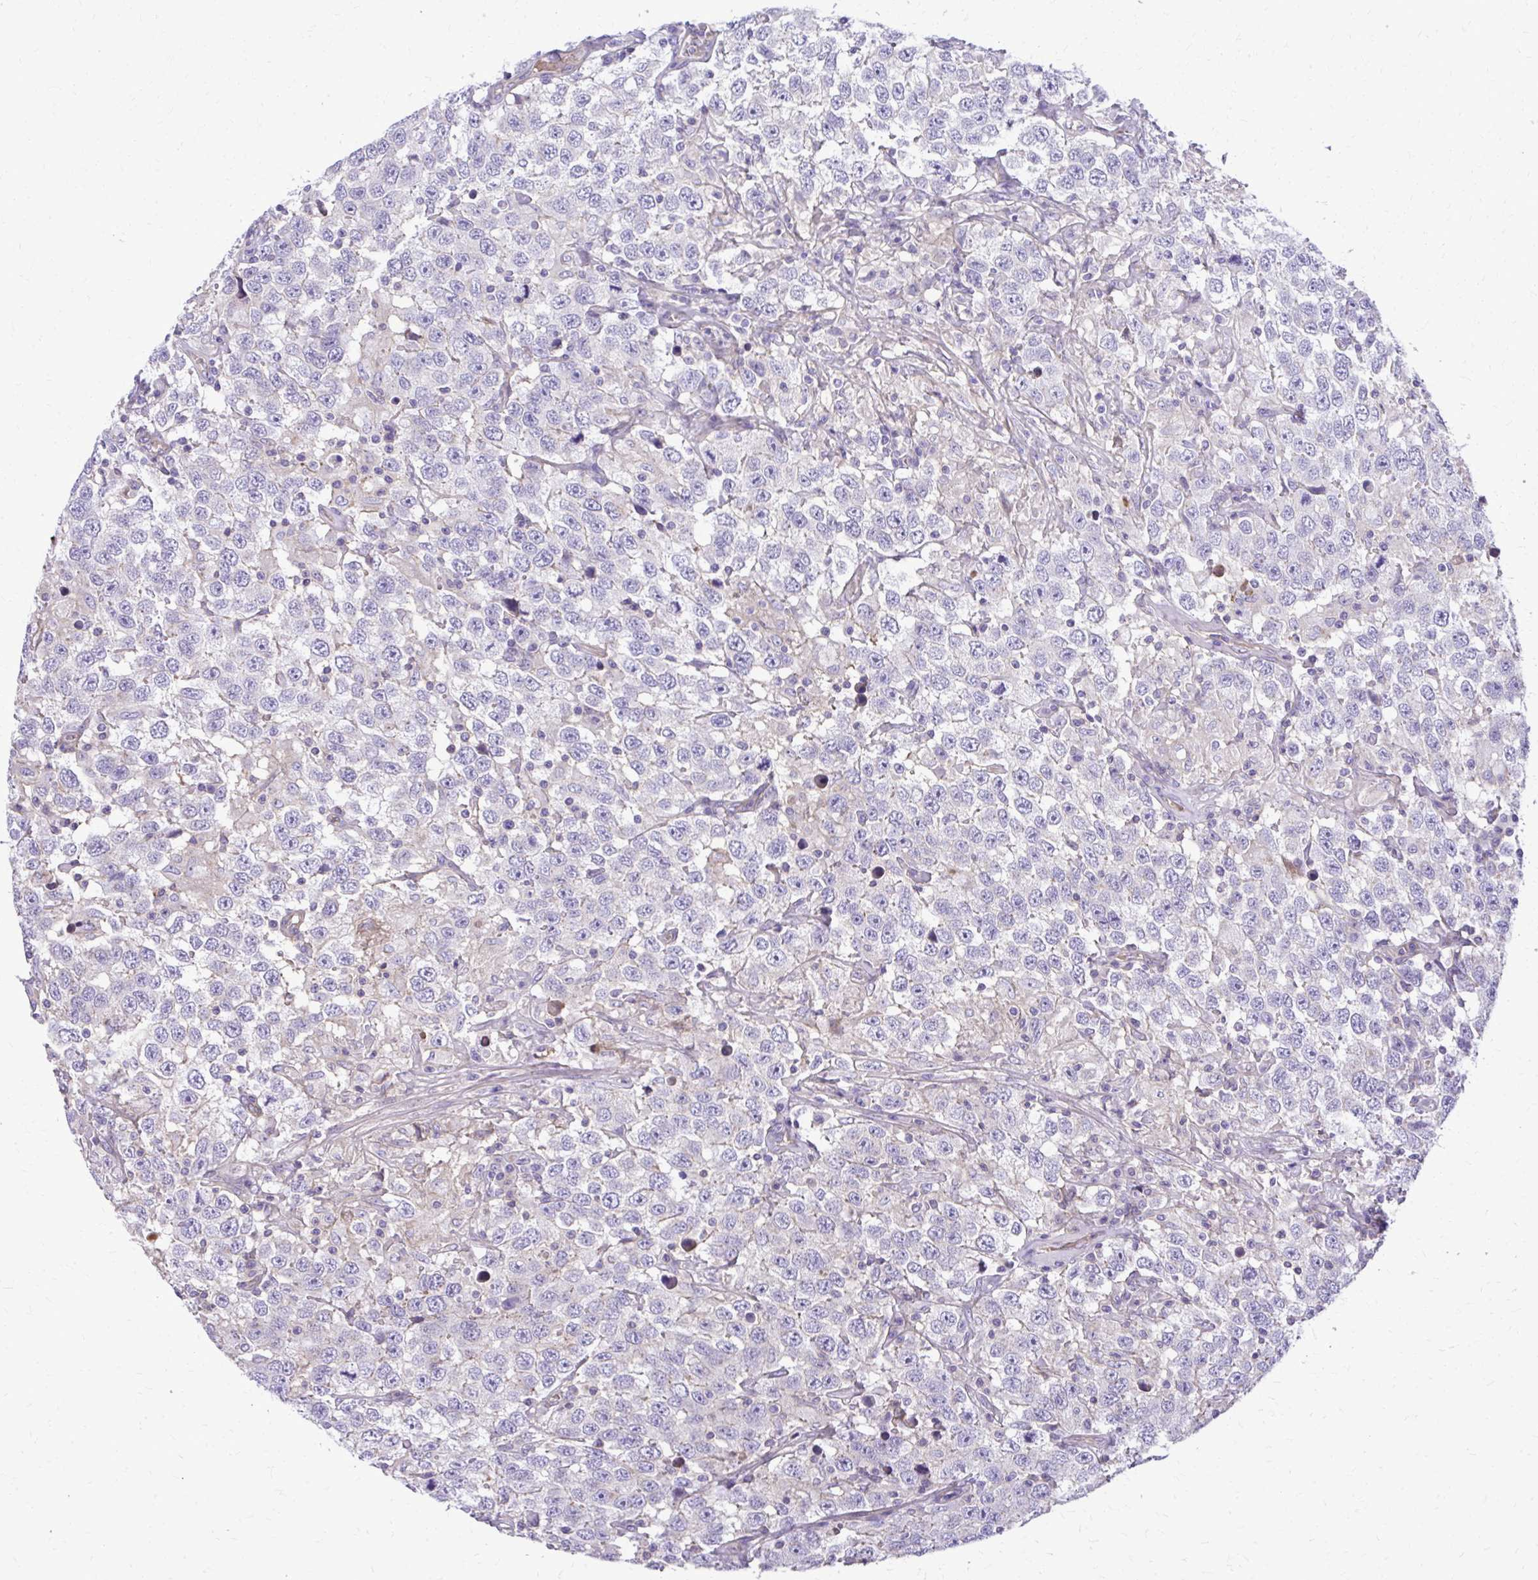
{"staining": {"intensity": "negative", "quantity": "none", "location": "none"}, "tissue": "testis cancer", "cell_type": "Tumor cells", "image_type": "cancer", "snomed": [{"axis": "morphology", "description": "Seminoma, NOS"}, {"axis": "topography", "description": "Testis"}], "caption": "Seminoma (testis) was stained to show a protein in brown. There is no significant staining in tumor cells. (DAB (3,3'-diaminobenzidine) immunohistochemistry (IHC) with hematoxylin counter stain).", "gene": "RUNDC3B", "patient": {"sex": "male", "age": 41}}